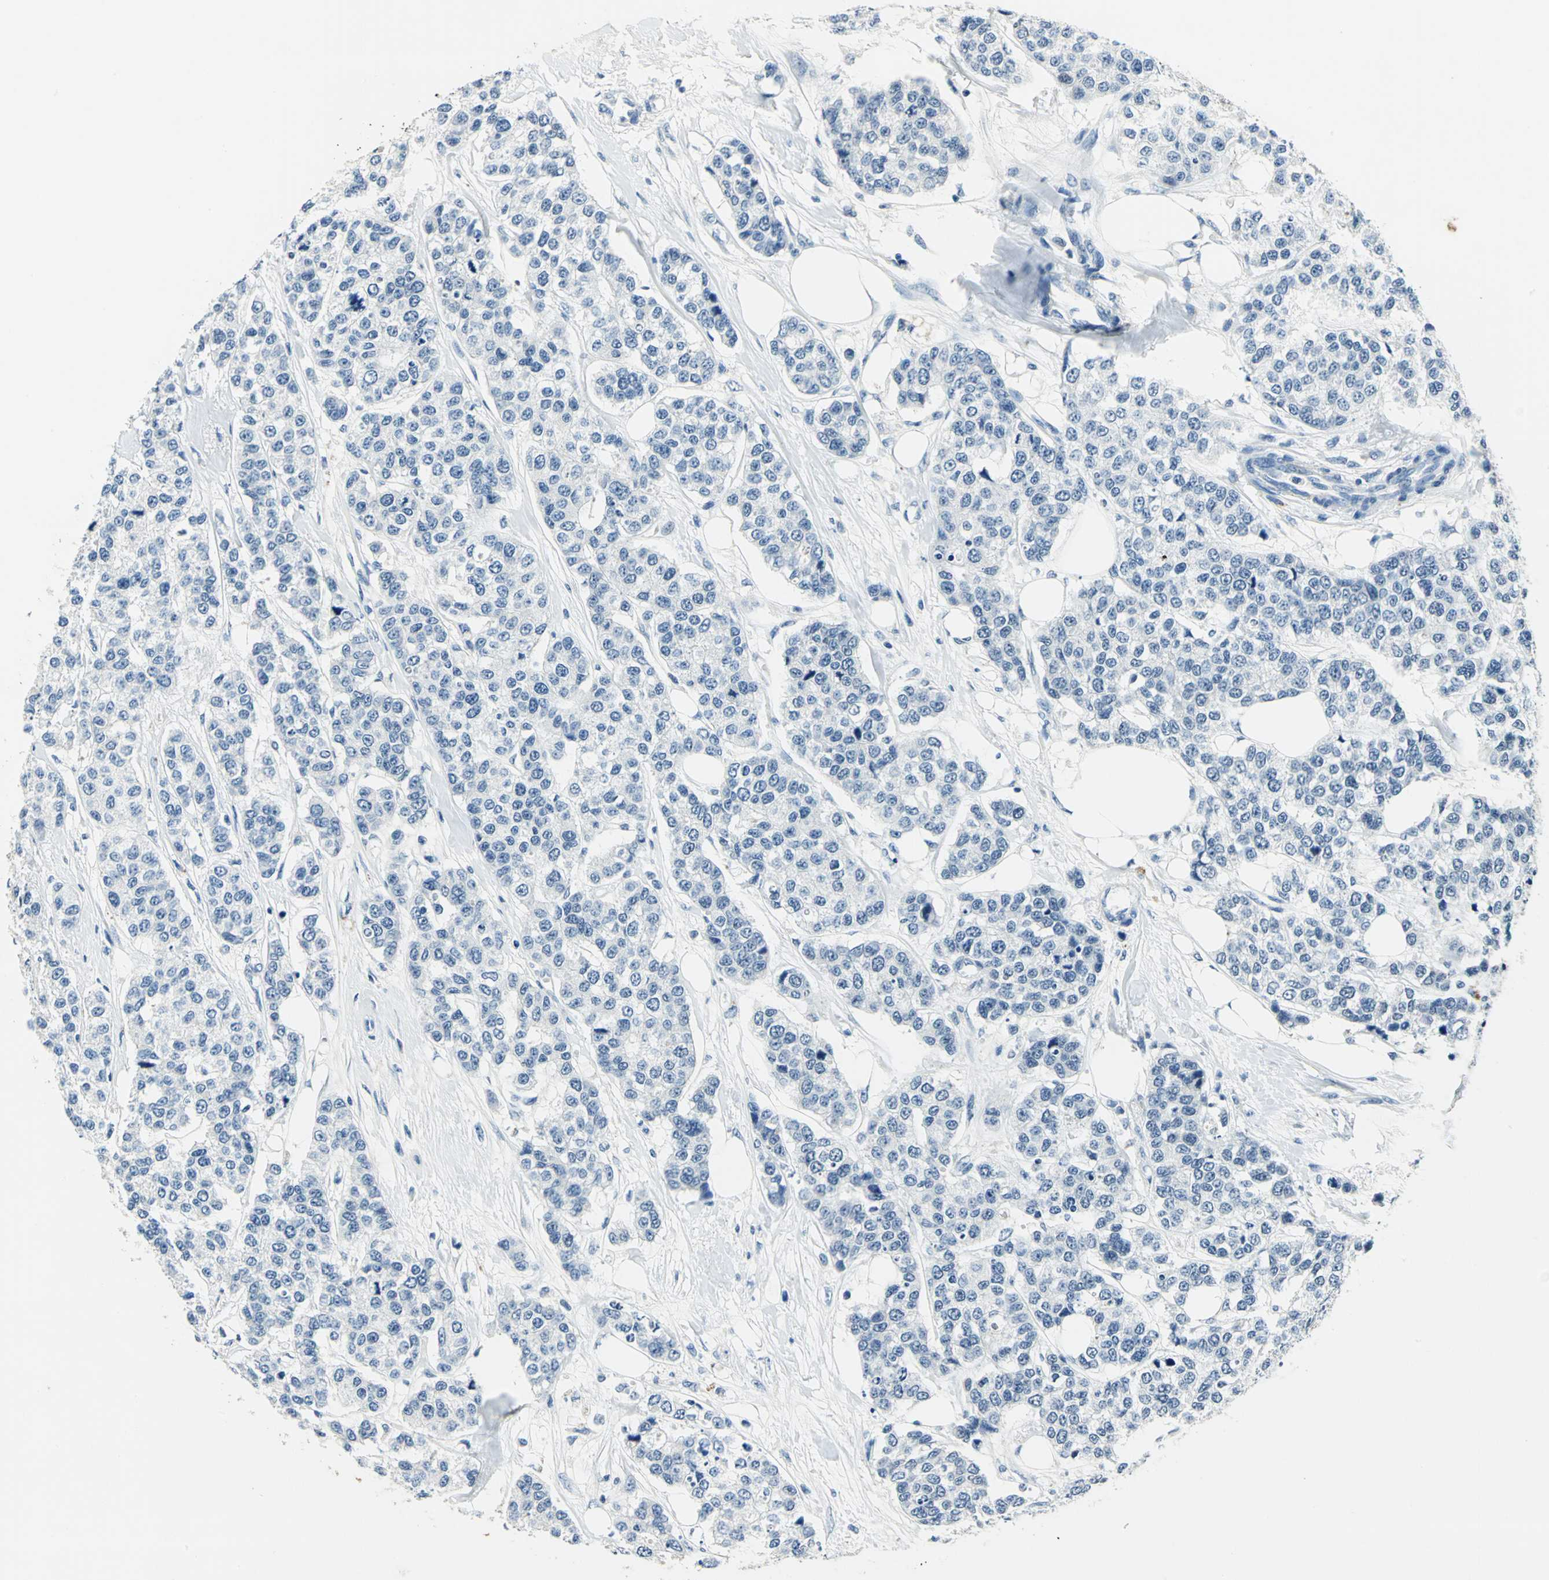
{"staining": {"intensity": "negative", "quantity": "none", "location": "none"}, "tissue": "breast cancer", "cell_type": "Tumor cells", "image_type": "cancer", "snomed": [{"axis": "morphology", "description": "Duct carcinoma"}, {"axis": "topography", "description": "Breast"}], "caption": "High magnification brightfield microscopy of breast infiltrating ductal carcinoma stained with DAB (brown) and counterstained with hematoxylin (blue): tumor cells show no significant staining. (DAB immunohistochemistry with hematoxylin counter stain).", "gene": "RAD17", "patient": {"sex": "female", "age": 51}}